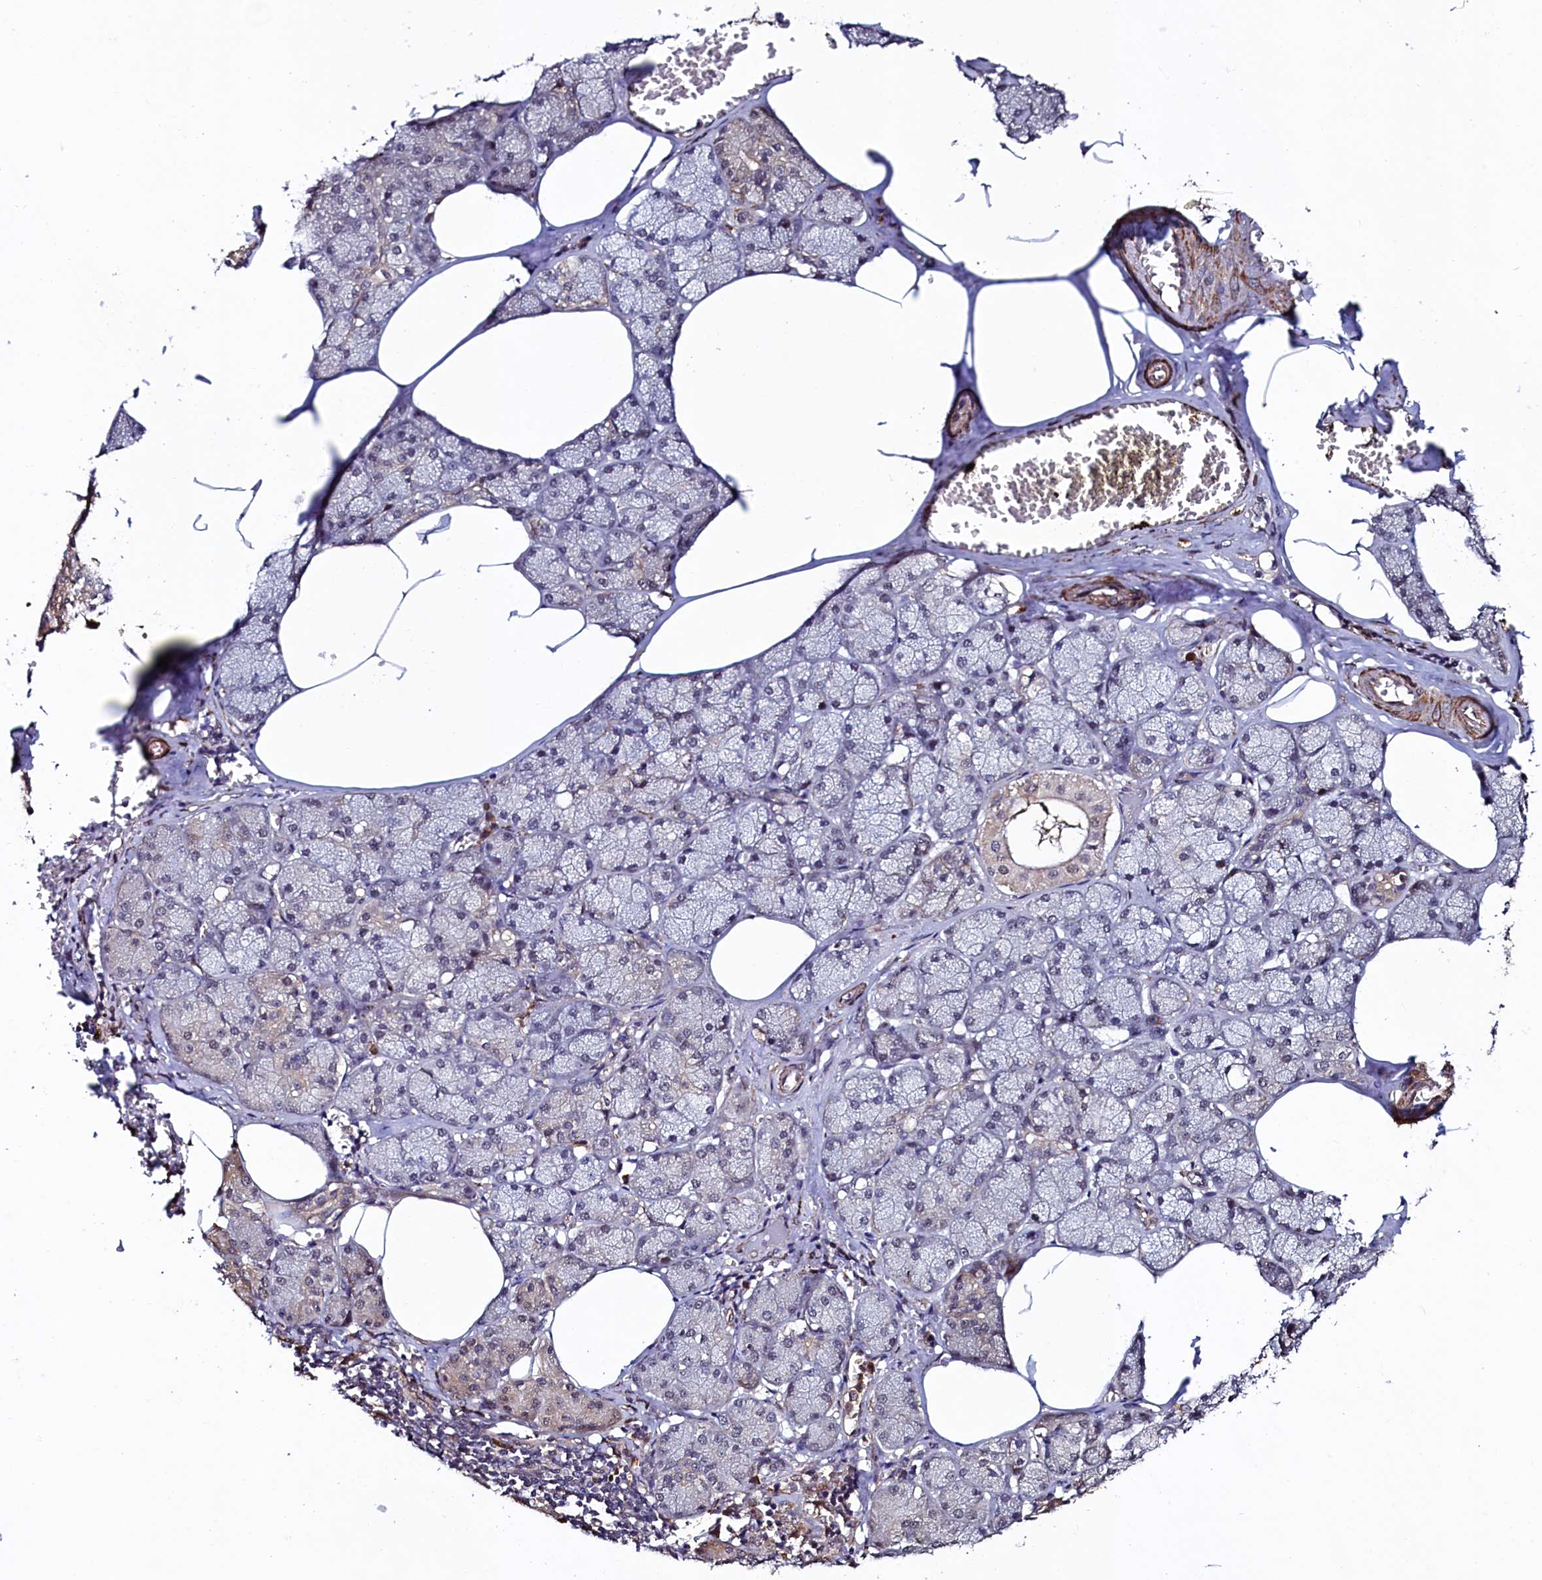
{"staining": {"intensity": "weak", "quantity": "25%-75%", "location": "cytoplasmic/membranous,nuclear"}, "tissue": "salivary gland", "cell_type": "Glandular cells", "image_type": "normal", "snomed": [{"axis": "morphology", "description": "Normal tissue, NOS"}, {"axis": "topography", "description": "Salivary gland"}], "caption": "Benign salivary gland reveals weak cytoplasmic/membranous,nuclear staining in about 25%-75% of glandular cells.", "gene": "LEO1", "patient": {"sex": "male", "age": 62}}